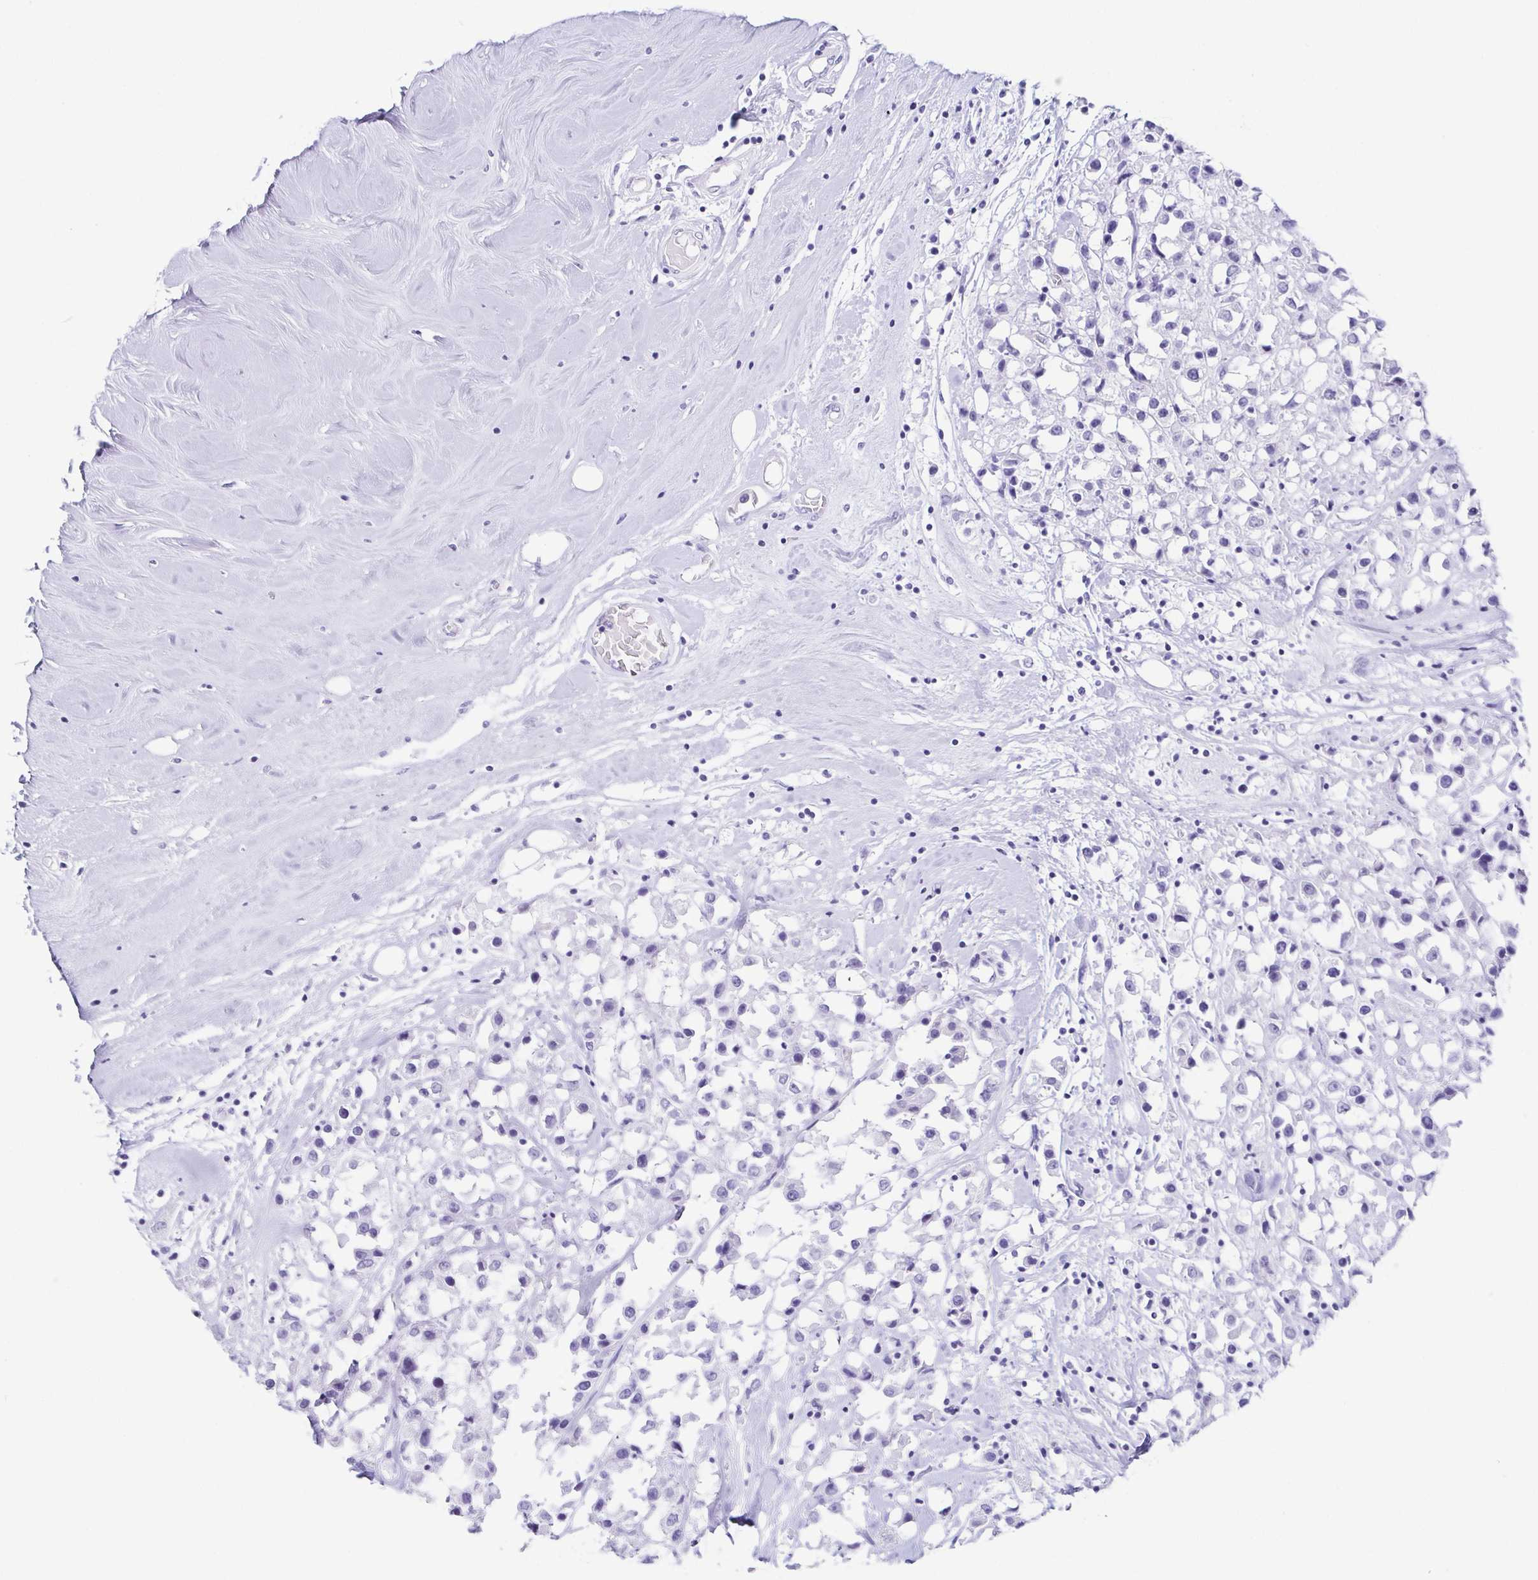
{"staining": {"intensity": "negative", "quantity": "none", "location": "none"}, "tissue": "breast cancer", "cell_type": "Tumor cells", "image_type": "cancer", "snomed": [{"axis": "morphology", "description": "Duct carcinoma"}, {"axis": "topography", "description": "Breast"}], "caption": "Human intraductal carcinoma (breast) stained for a protein using immunohistochemistry (IHC) shows no positivity in tumor cells.", "gene": "CD164L2", "patient": {"sex": "female", "age": 61}}